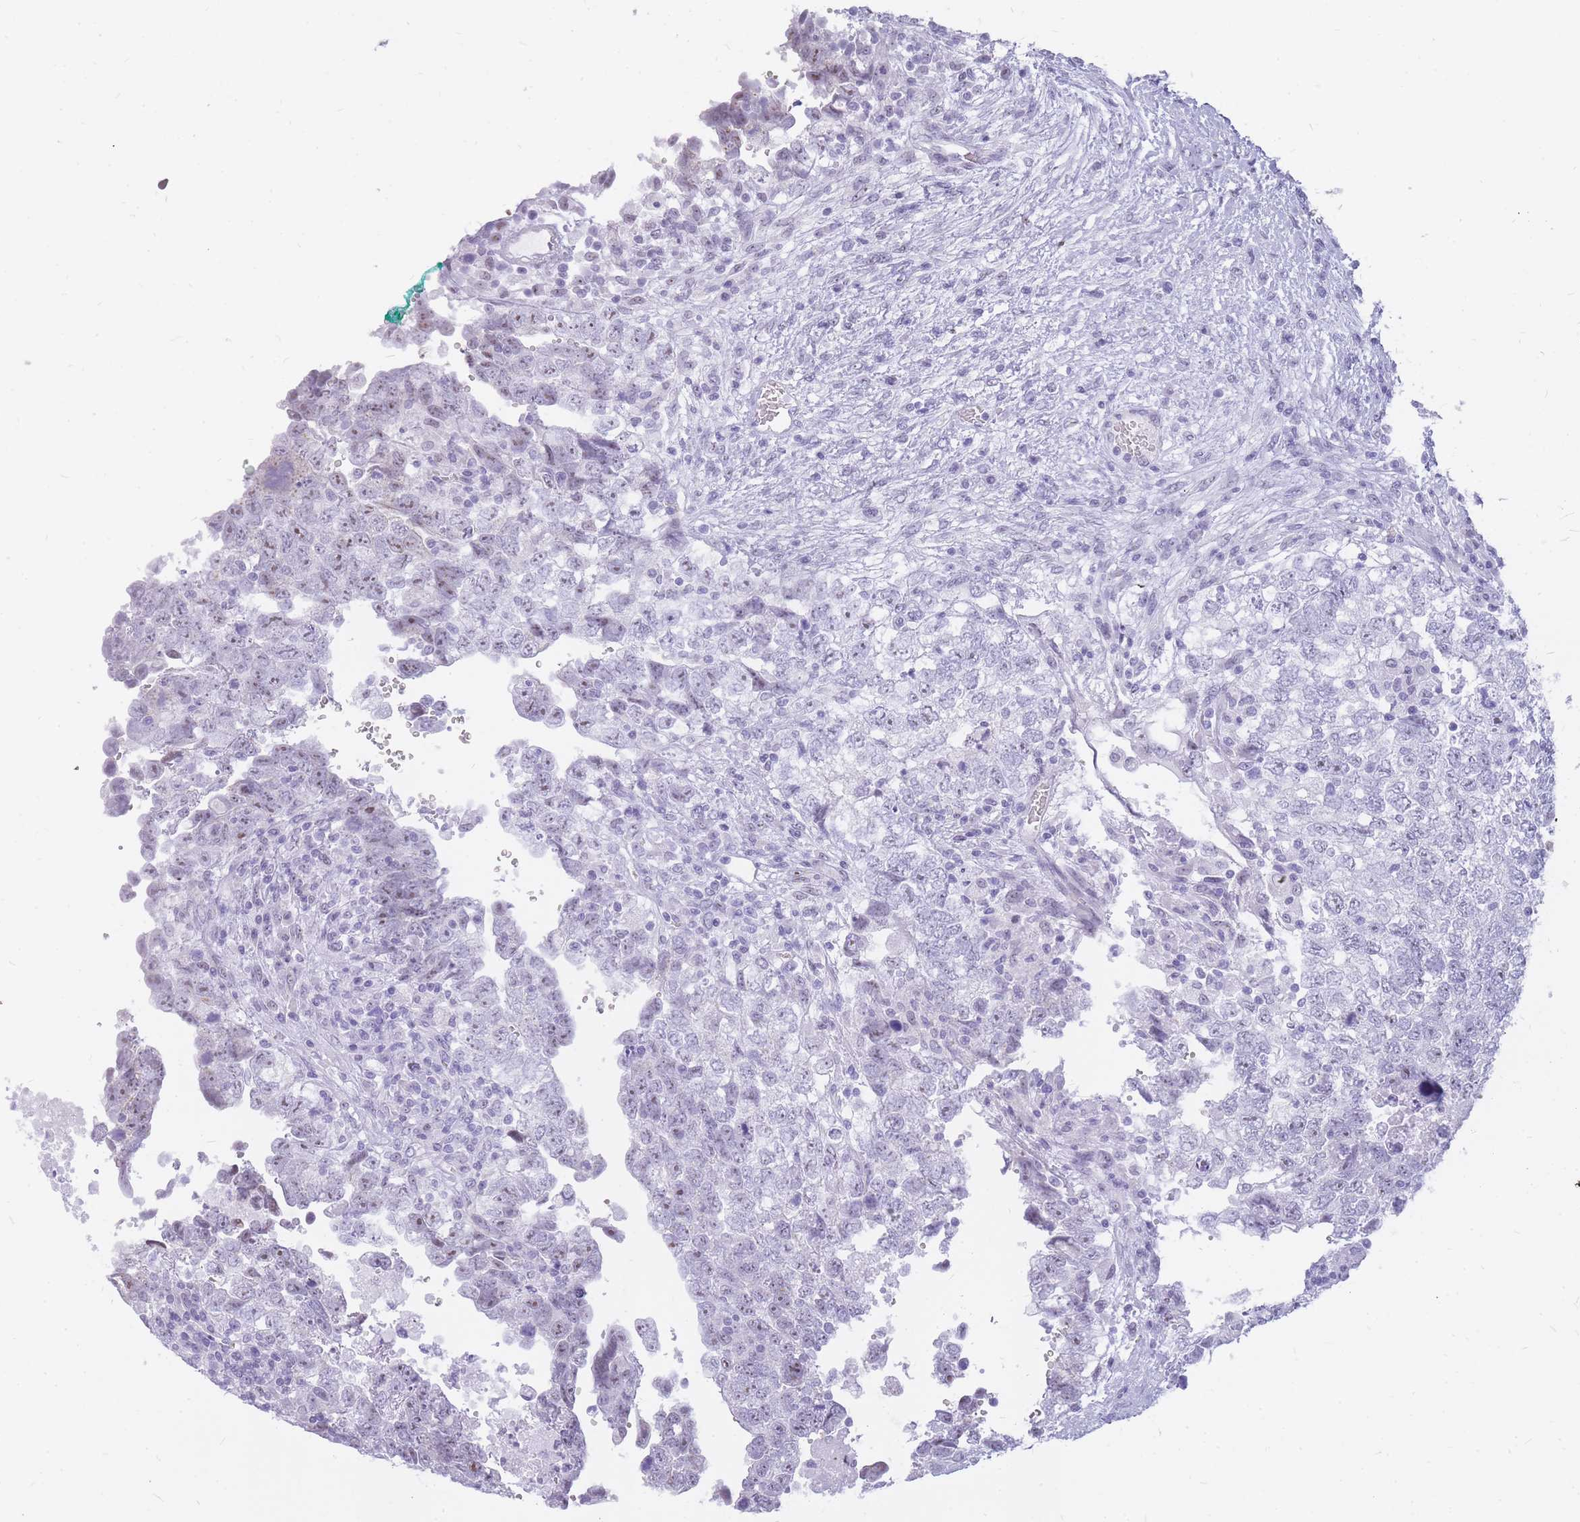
{"staining": {"intensity": "negative", "quantity": "none", "location": "none"}, "tissue": "testis cancer", "cell_type": "Tumor cells", "image_type": "cancer", "snomed": [{"axis": "morphology", "description": "Carcinoma, Embryonal, NOS"}, {"axis": "topography", "description": "Testis"}], "caption": "The IHC micrograph has no significant staining in tumor cells of embryonal carcinoma (testis) tissue. (DAB (3,3'-diaminobenzidine) immunohistochemistry (IHC) with hematoxylin counter stain).", "gene": "INS", "patient": {"sex": "male", "age": 37}}